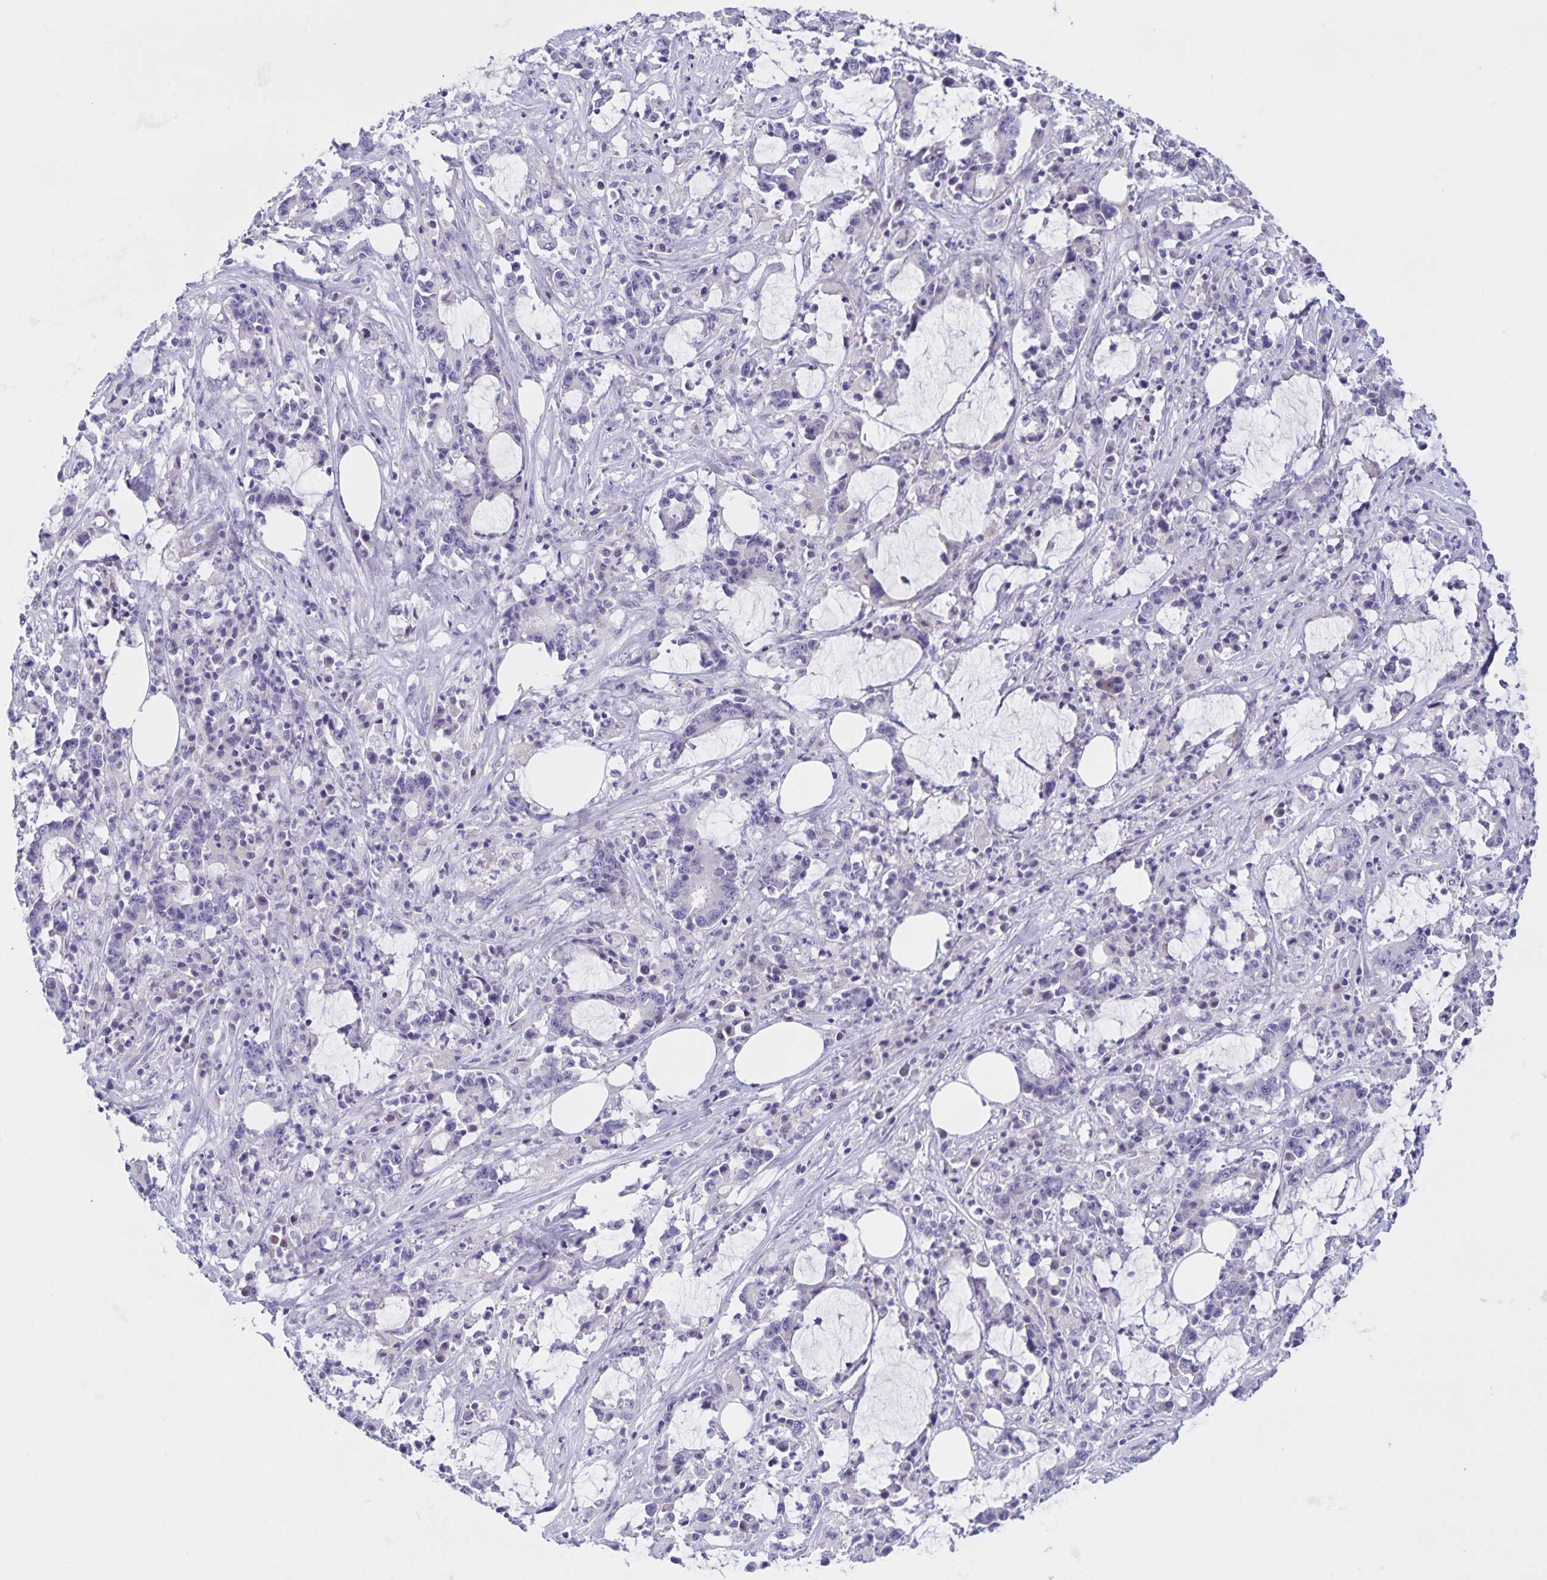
{"staining": {"intensity": "negative", "quantity": "none", "location": "none"}, "tissue": "stomach cancer", "cell_type": "Tumor cells", "image_type": "cancer", "snomed": [{"axis": "morphology", "description": "Adenocarcinoma, NOS"}, {"axis": "topography", "description": "Stomach, upper"}], "caption": "A photomicrograph of human adenocarcinoma (stomach) is negative for staining in tumor cells.", "gene": "DMGDH", "patient": {"sex": "male", "age": 68}}